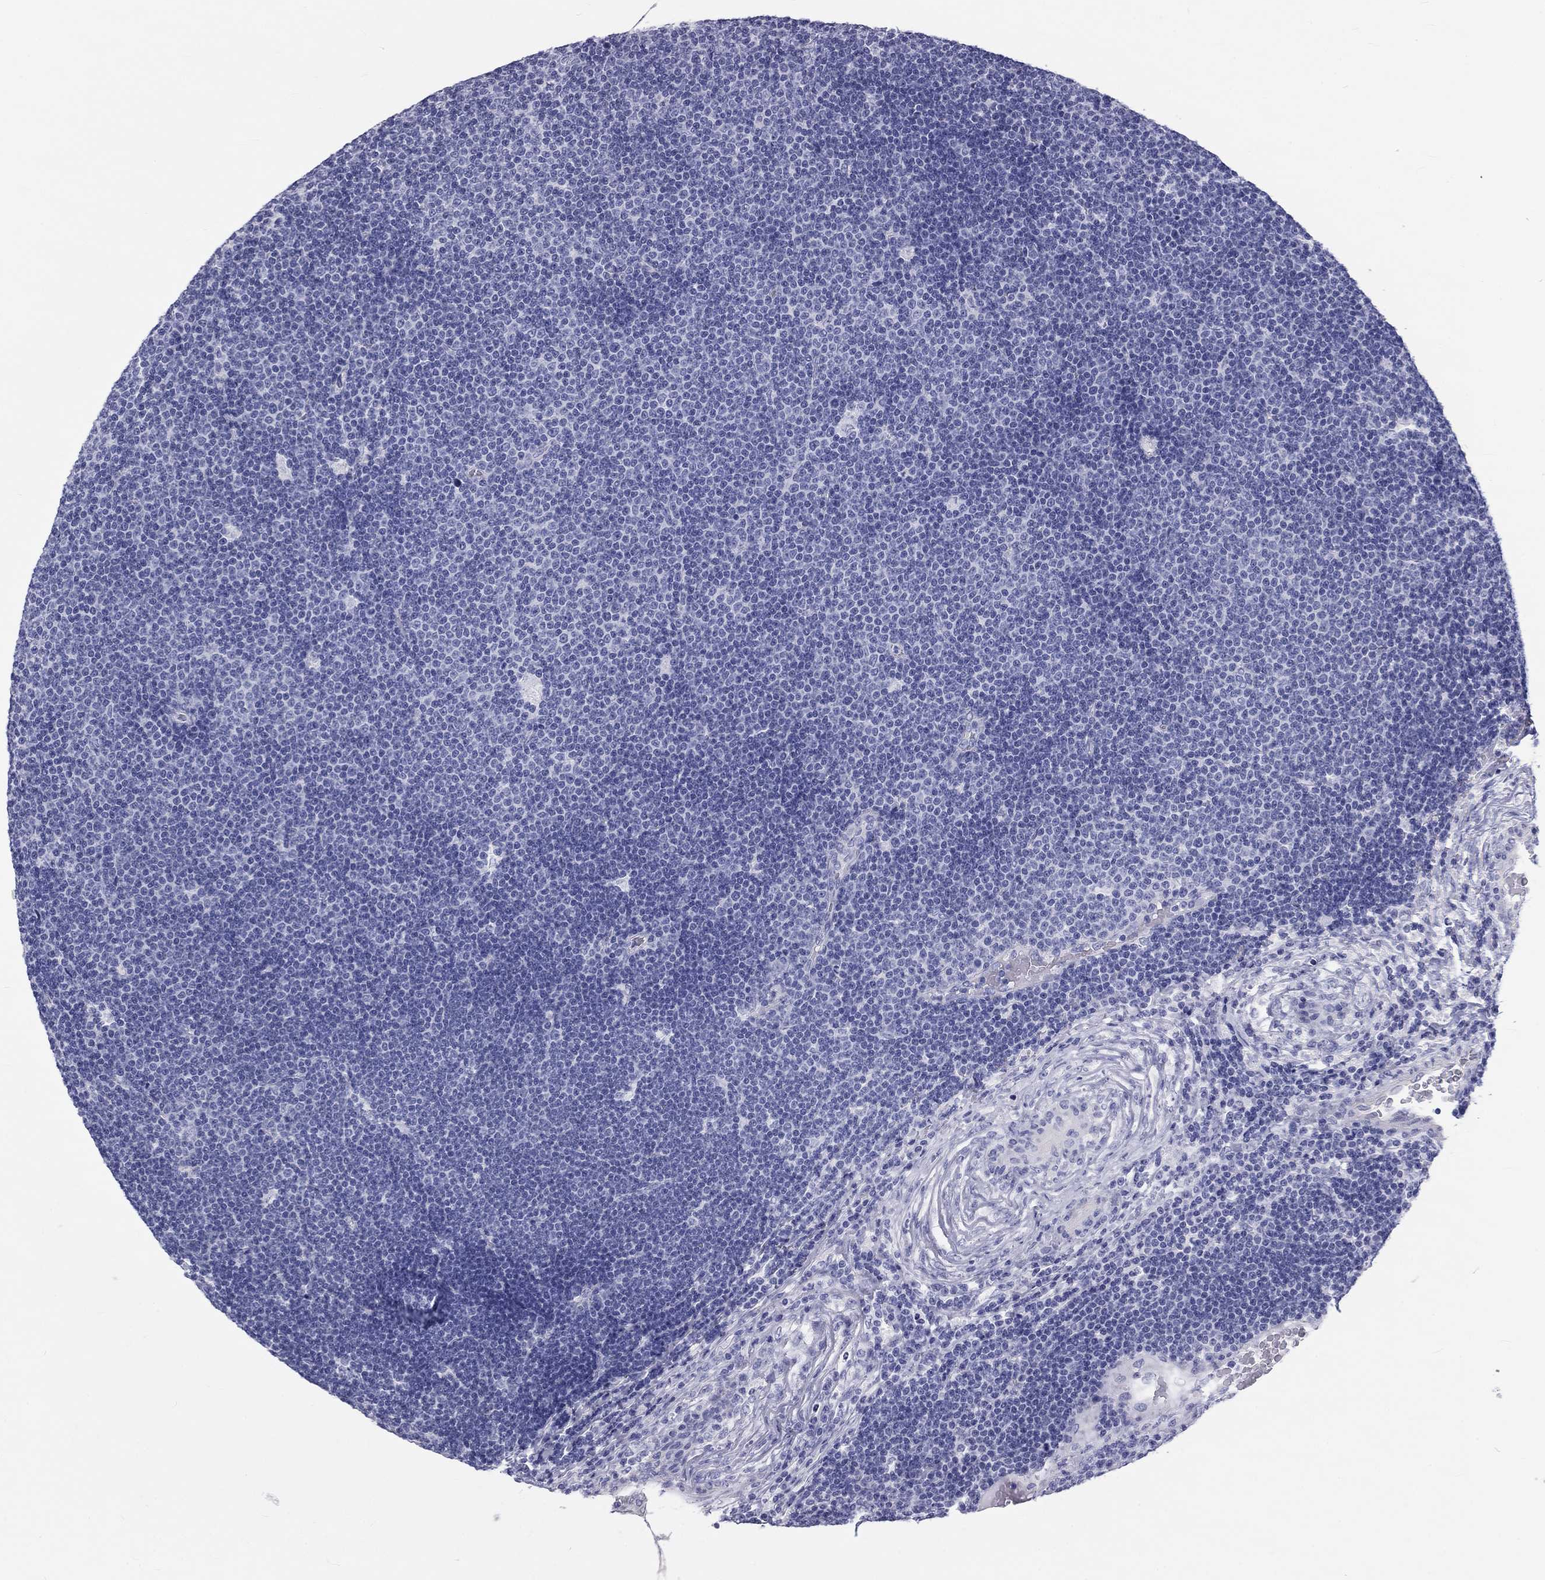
{"staining": {"intensity": "negative", "quantity": "none", "location": "none"}, "tissue": "lymphoma", "cell_type": "Tumor cells", "image_type": "cancer", "snomed": [{"axis": "morphology", "description": "Malignant lymphoma, non-Hodgkin's type, Low grade"}, {"axis": "topography", "description": "Brain"}], "caption": "An immunohistochemistry (IHC) histopathology image of lymphoma is shown. There is no staining in tumor cells of lymphoma. The staining was performed using DAB to visualize the protein expression in brown, while the nuclei were stained in blue with hematoxylin (Magnification: 20x).", "gene": "DNALI1", "patient": {"sex": "female", "age": 66}}